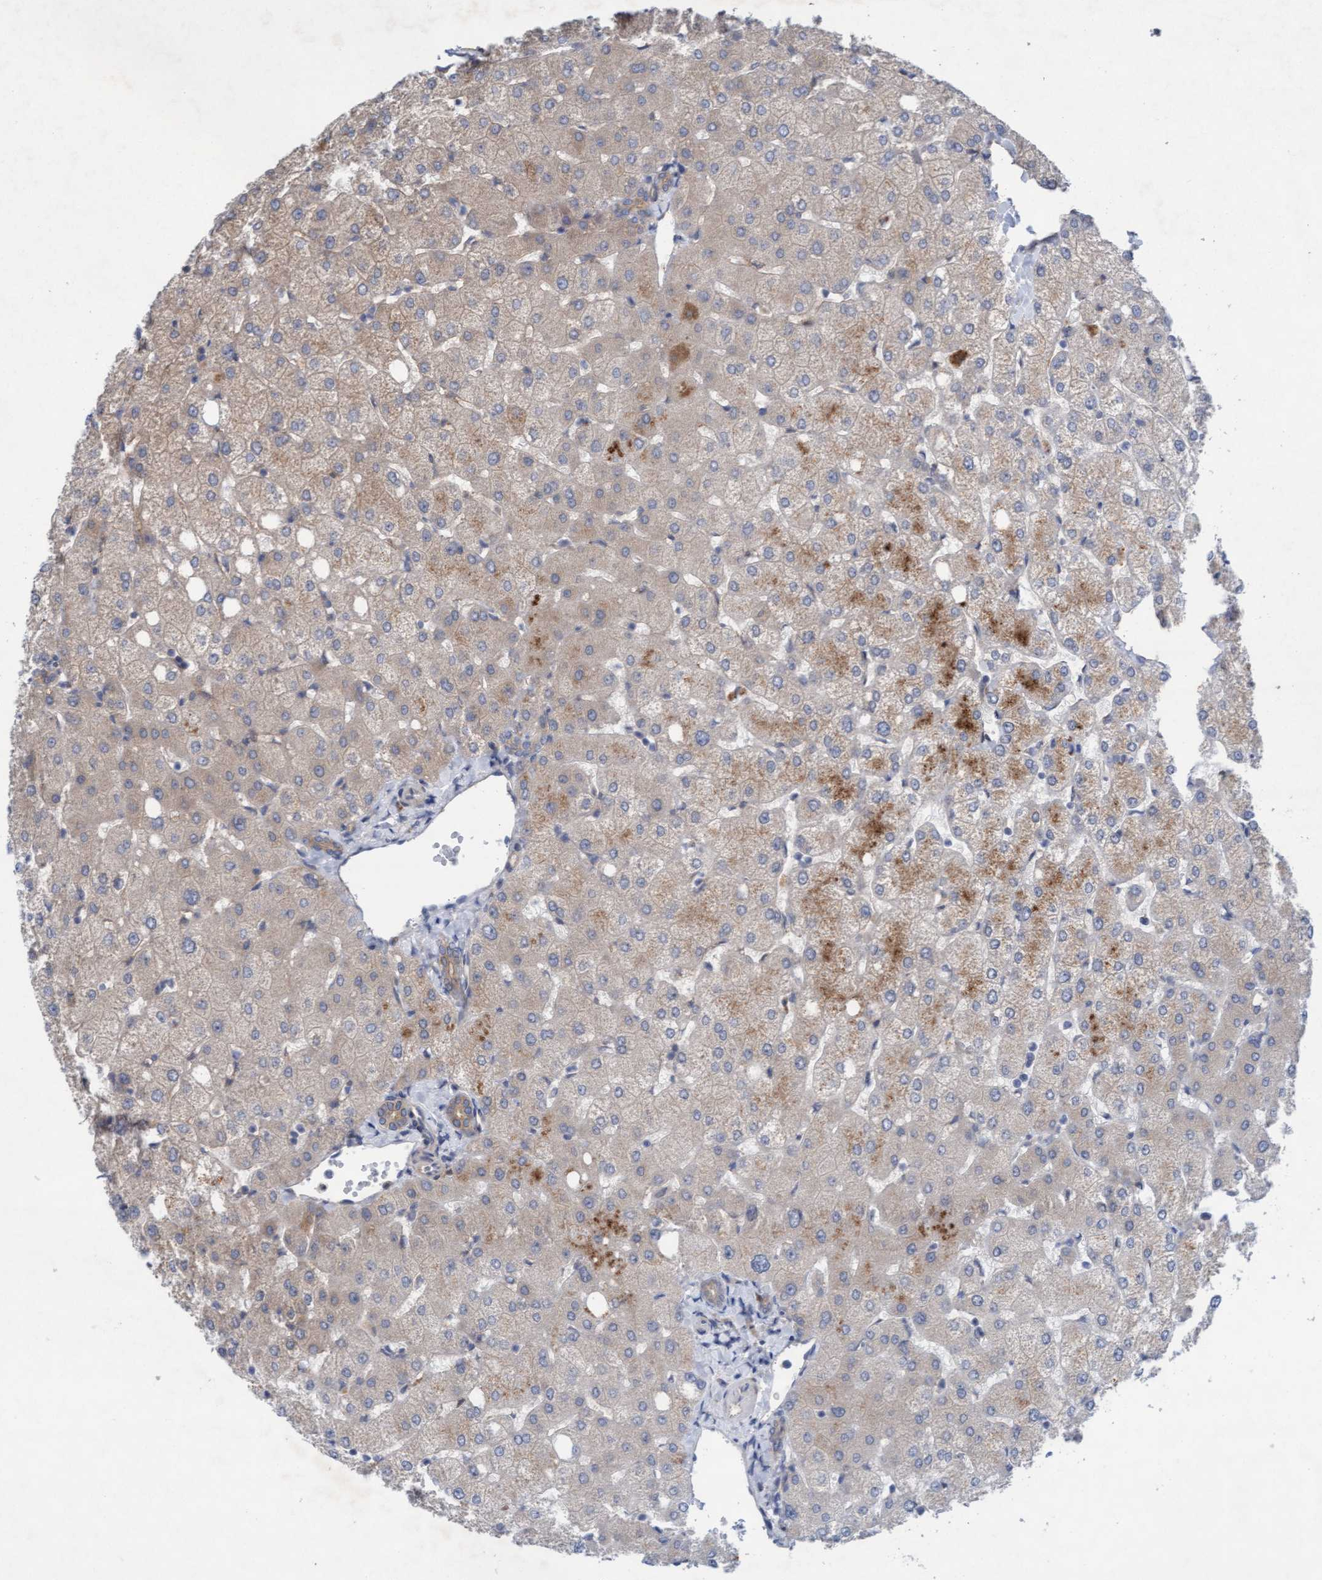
{"staining": {"intensity": "weak", "quantity": ">75%", "location": "cytoplasmic/membranous"}, "tissue": "liver", "cell_type": "Cholangiocytes", "image_type": "normal", "snomed": [{"axis": "morphology", "description": "Normal tissue, NOS"}, {"axis": "topography", "description": "Liver"}], "caption": "This histopathology image displays IHC staining of normal liver, with low weak cytoplasmic/membranous positivity in about >75% of cholangiocytes.", "gene": "PLCD1", "patient": {"sex": "female", "age": 54}}